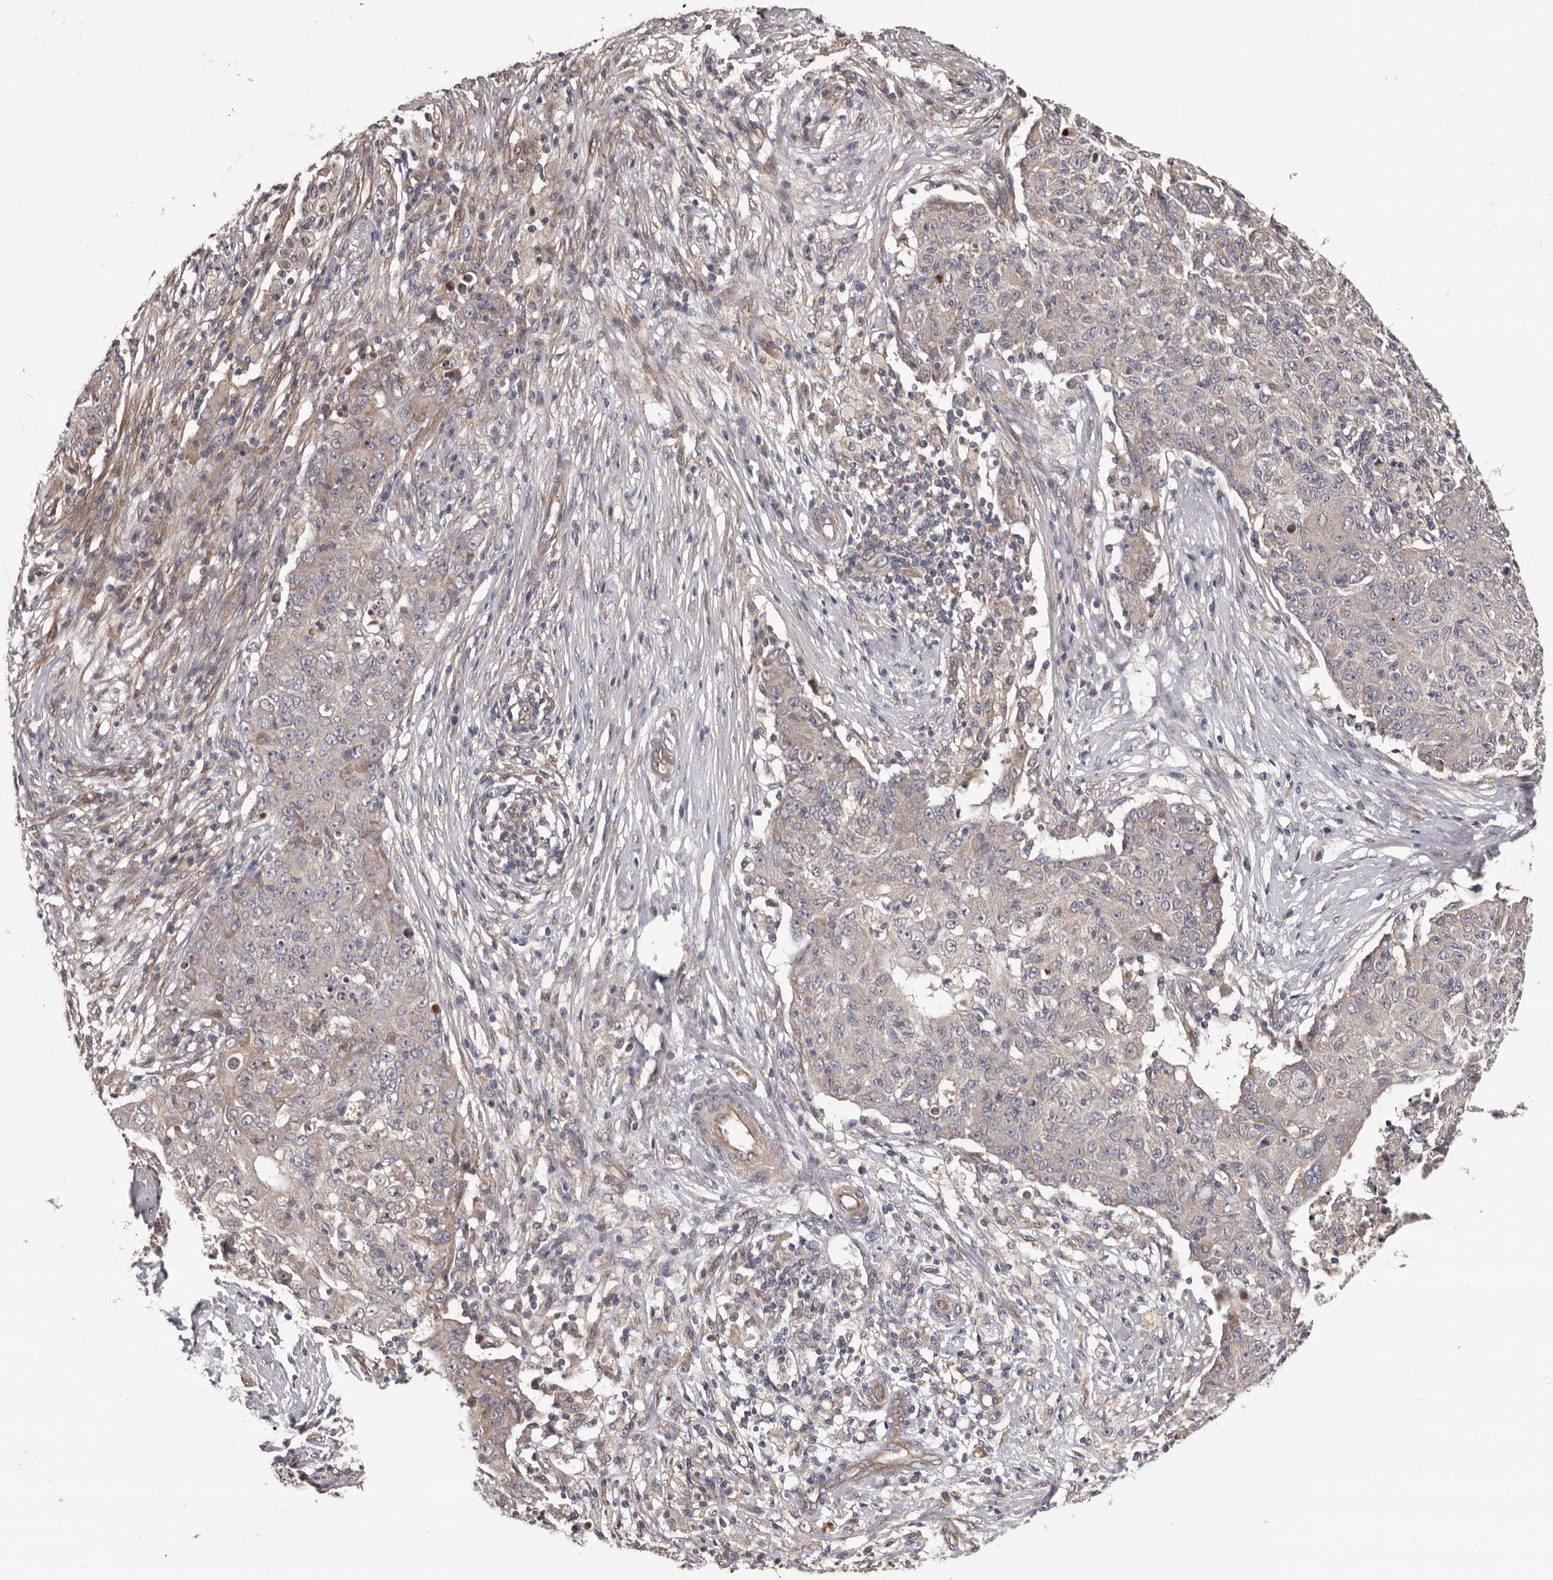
{"staining": {"intensity": "weak", "quantity": "<25%", "location": "cytoplasmic/membranous"}, "tissue": "ovarian cancer", "cell_type": "Tumor cells", "image_type": "cancer", "snomed": [{"axis": "morphology", "description": "Carcinoma, endometroid"}, {"axis": "topography", "description": "Ovary"}], "caption": "Immunohistochemical staining of human endometroid carcinoma (ovarian) demonstrates no significant staining in tumor cells.", "gene": "PRKD1", "patient": {"sex": "female", "age": 42}}